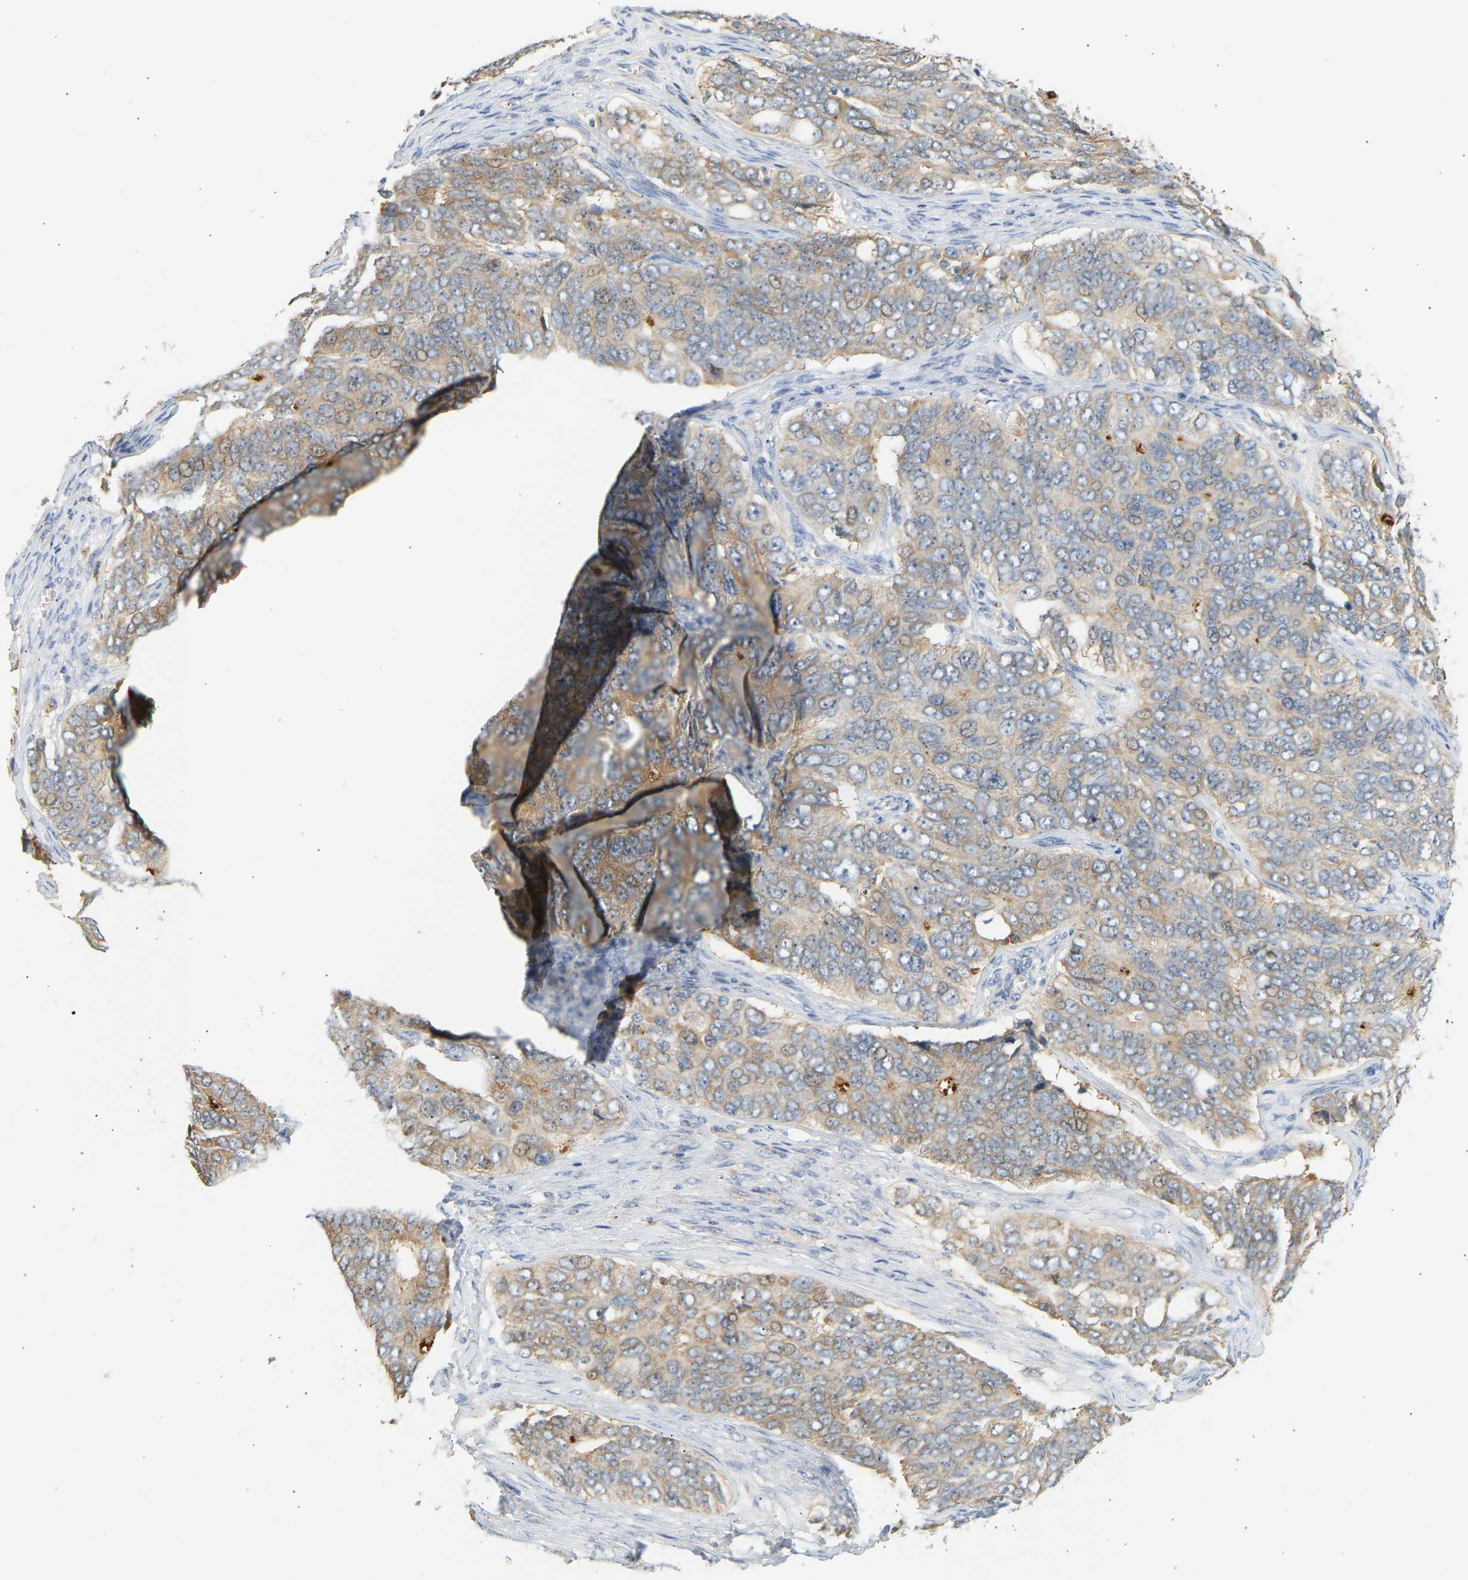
{"staining": {"intensity": "weak", "quantity": ">75%", "location": "cytoplasmic/membranous"}, "tissue": "ovarian cancer", "cell_type": "Tumor cells", "image_type": "cancer", "snomed": [{"axis": "morphology", "description": "Carcinoma, endometroid"}, {"axis": "topography", "description": "Ovary"}], "caption": "There is low levels of weak cytoplasmic/membranous staining in tumor cells of ovarian cancer (endometroid carcinoma), as demonstrated by immunohistochemical staining (brown color).", "gene": "ENTHD1", "patient": {"sex": "female", "age": 51}}